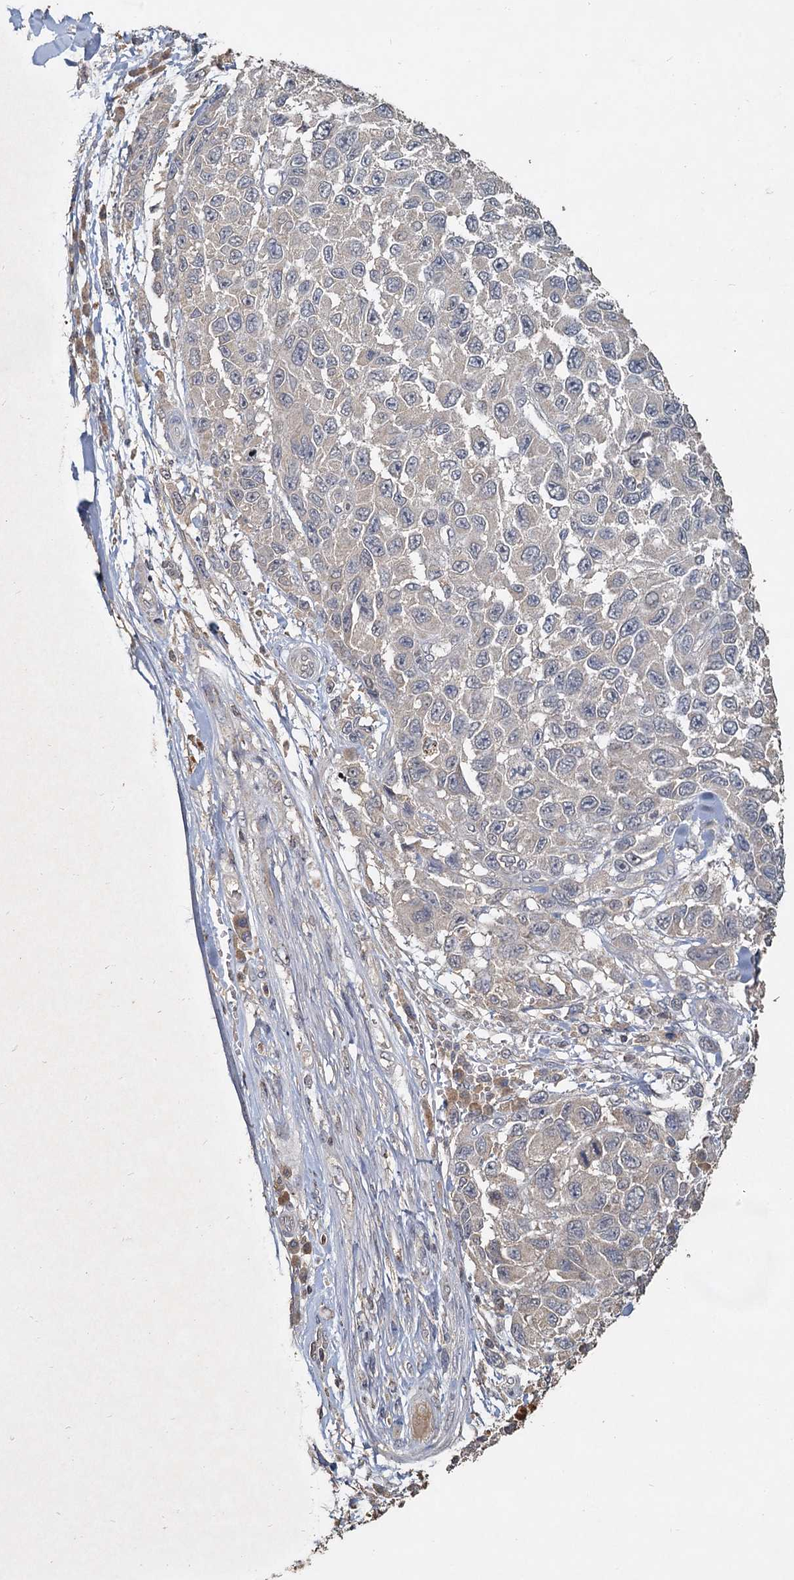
{"staining": {"intensity": "negative", "quantity": "none", "location": "none"}, "tissue": "melanoma", "cell_type": "Tumor cells", "image_type": "cancer", "snomed": [{"axis": "morphology", "description": "Normal tissue, NOS"}, {"axis": "morphology", "description": "Malignant melanoma, NOS"}, {"axis": "topography", "description": "Skin"}], "caption": "This image is of malignant melanoma stained with immunohistochemistry to label a protein in brown with the nuclei are counter-stained blue. There is no staining in tumor cells. Brightfield microscopy of immunohistochemistry stained with DAB (3,3'-diaminobenzidine) (brown) and hematoxylin (blue), captured at high magnification.", "gene": "CCDC61", "patient": {"sex": "female", "age": 96}}